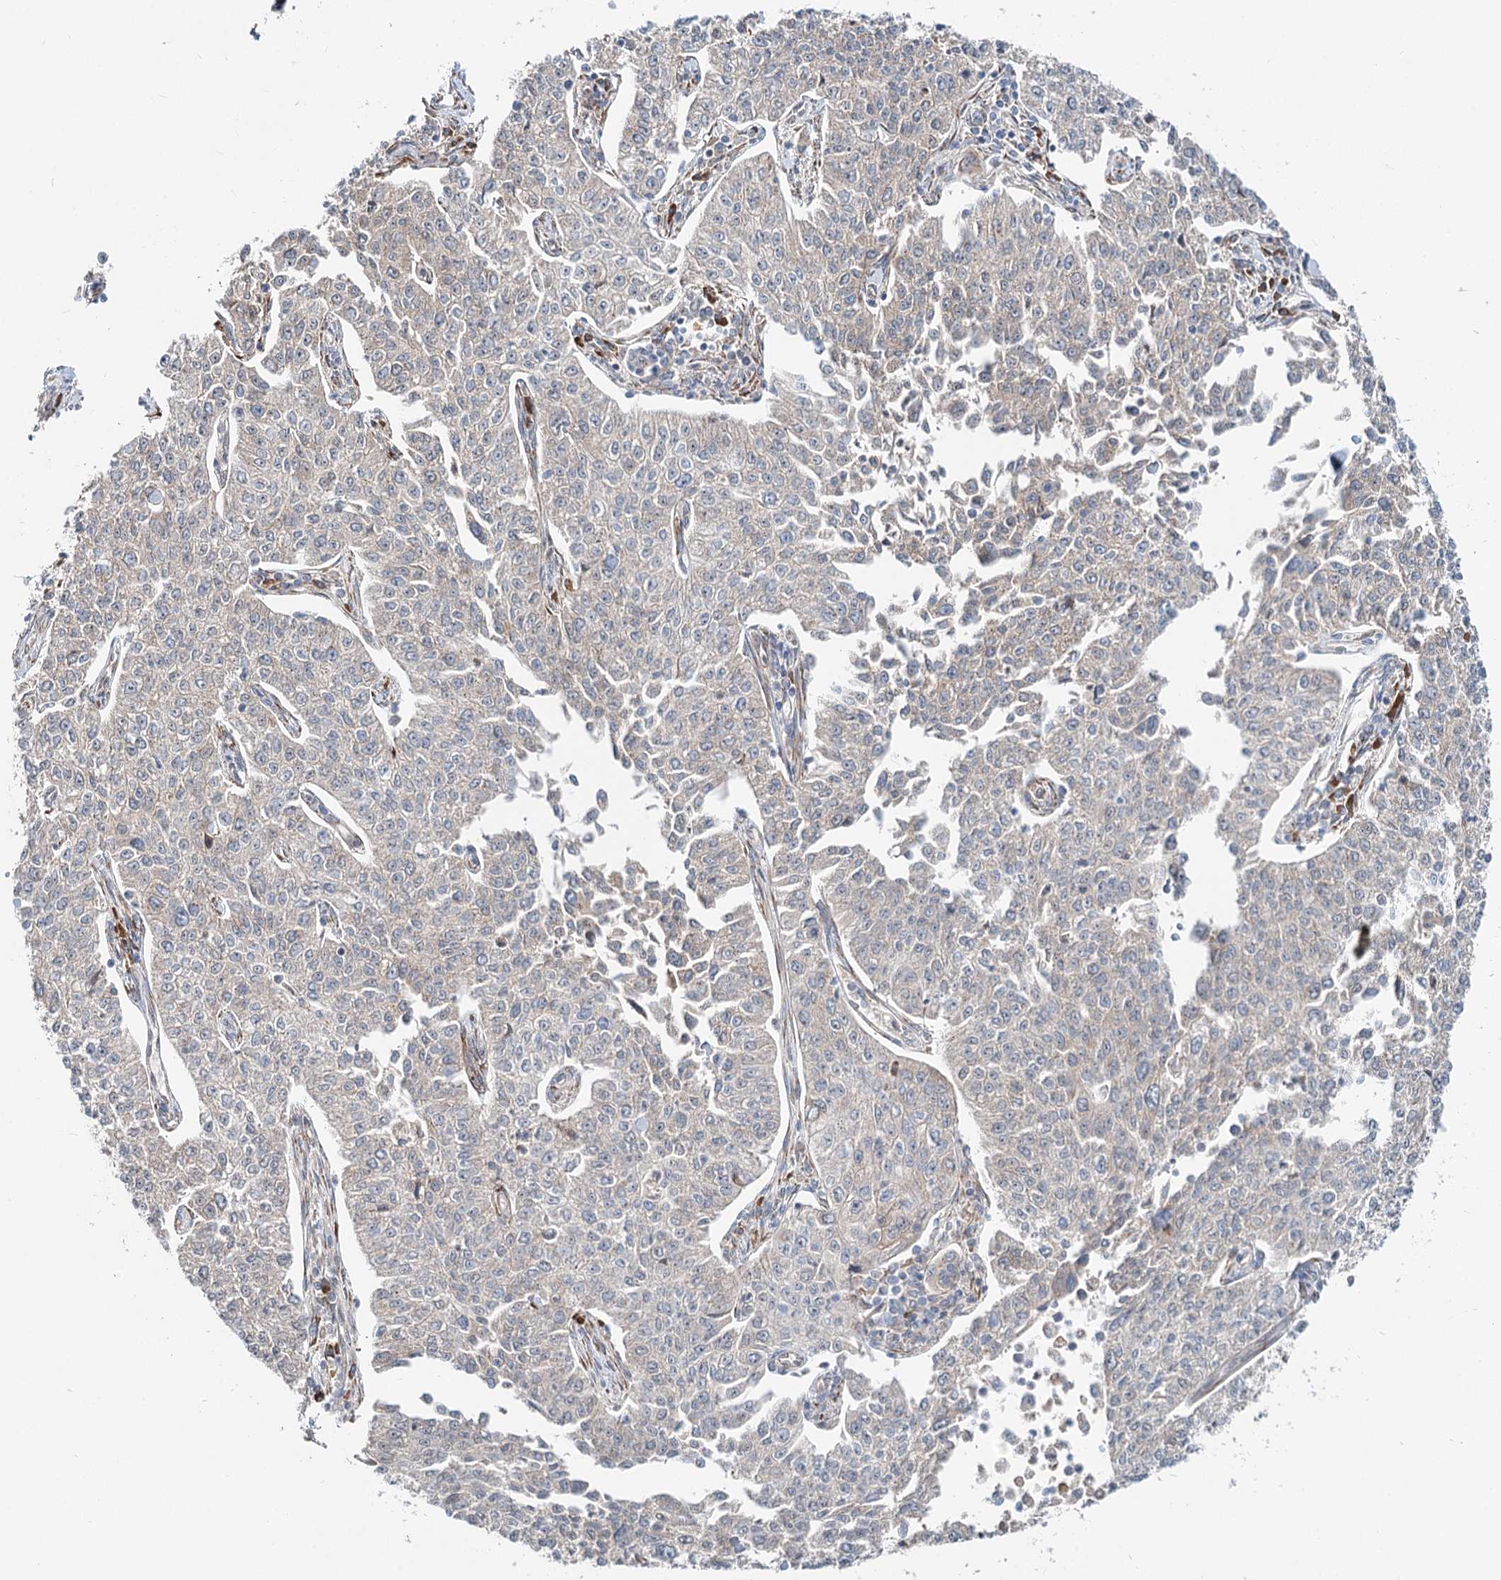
{"staining": {"intensity": "negative", "quantity": "none", "location": "none"}, "tissue": "cervical cancer", "cell_type": "Tumor cells", "image_type": "cancer", "snomed": [{"axis": "morphology", "description": "Squamous cell carcinoma, NOS"}, {"axis": "topography", "description": "Cervix"}], "caption": "Image shows no significant protein staining in tumor cells of cervical cancer. Brightfield microscopy of immunohistochemistry (IHC) stained with DAB (brown) and hematoxylin (blue), captured at high magnification.", "gene": "SPART", "patient": {"sex": "female", "age": 35}}